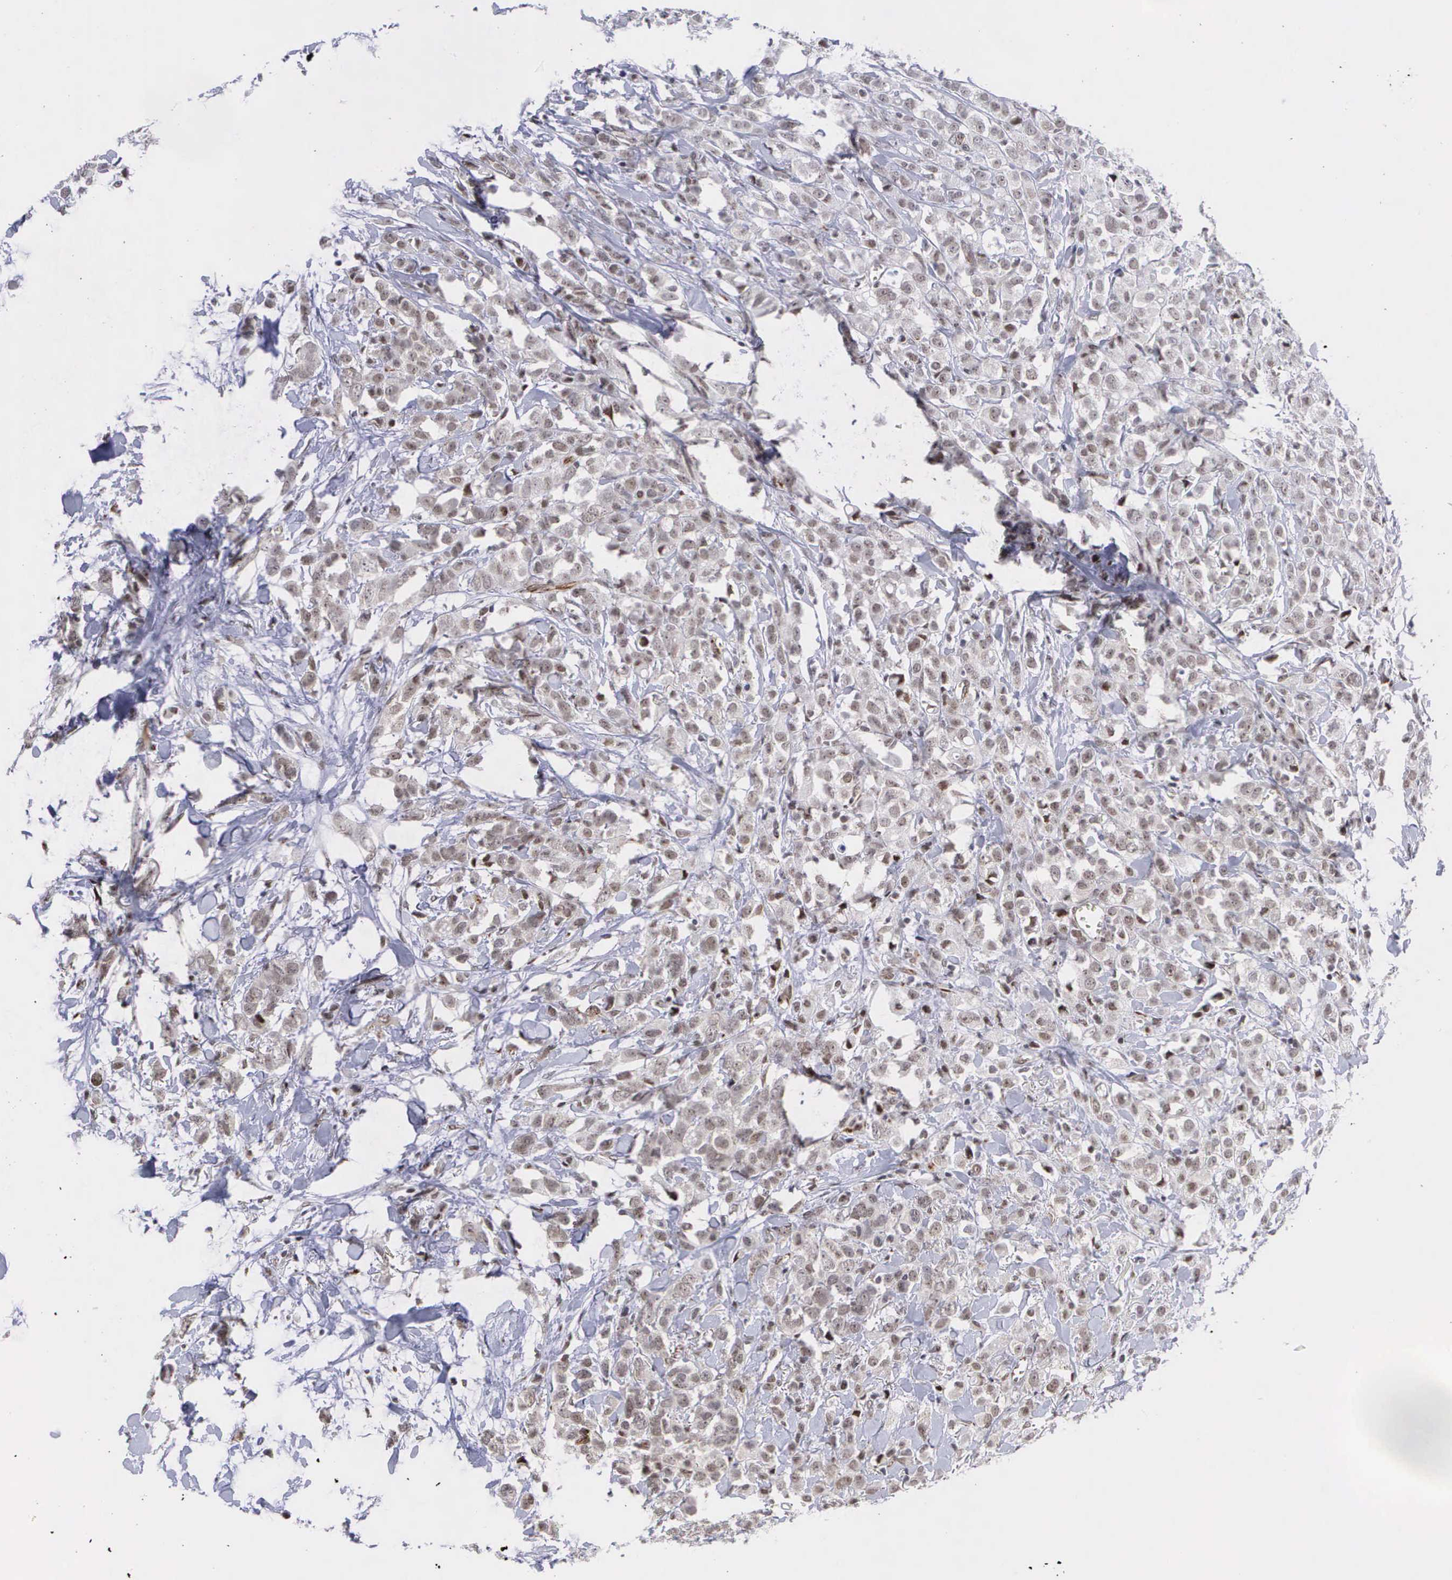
{"staining": {"intensity": "moderate", "quantity": ">75%", "location": "nuclear"}, "tissue": "breast cancer", "cell_type": "Tumor cells", "image_type": "cancer", "snomed": [{"axis": "morphology", "description": "Lobular carcinoma"}, {"axis": "topography", "description": "Breast"}], "caption": "Immunohistochemical staining of human breast cancer (lobular carcinoma) reveals medium levels of moderate nuclear protein expression in about >75% of tumor cells.", "gene": "MORC2", "patient": {"sex": "female", "age": 57}}